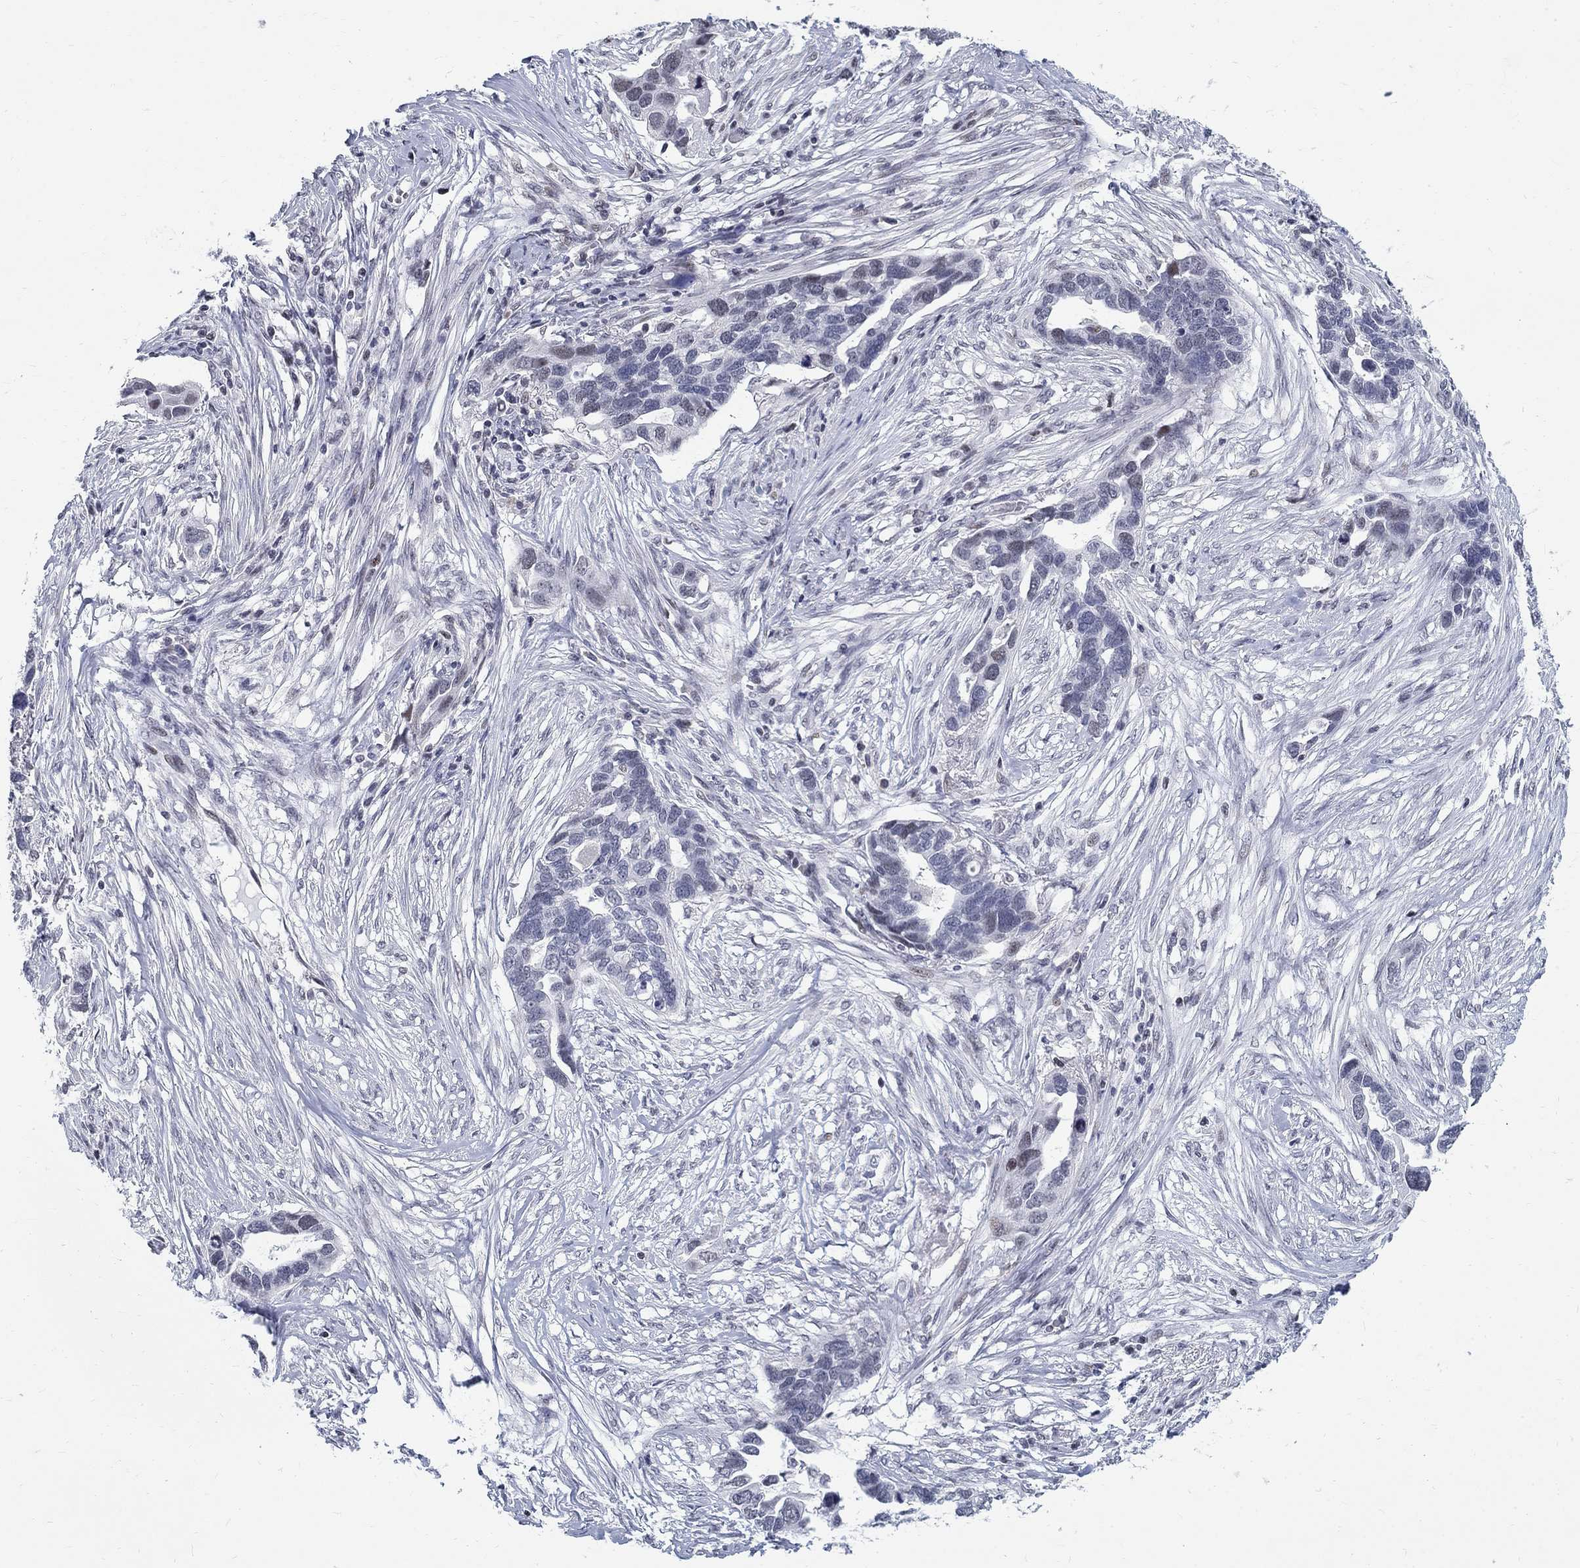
{"staining": {"intensity": "negative", "quantity": "none", "location": "none"}, "tissue": "ovarian cancer", "cell_type": "Tumor cells", "image_type": "cancer", "snomed": [{"axis": "morphology", "description": "Cystadenocarcinoma, serous, NOS"}, {"axis": "topography", "description": "Ovary"}], "caption": "A high-resolution photomicrograph shows immunohistochemistry (IHC) staining of ovarian serous cystadenocarcinoma, which exhibits no significant expression in tumor cells.", "gene": "BHLHE22", "patient": {"sex": "female", "age": 54}}